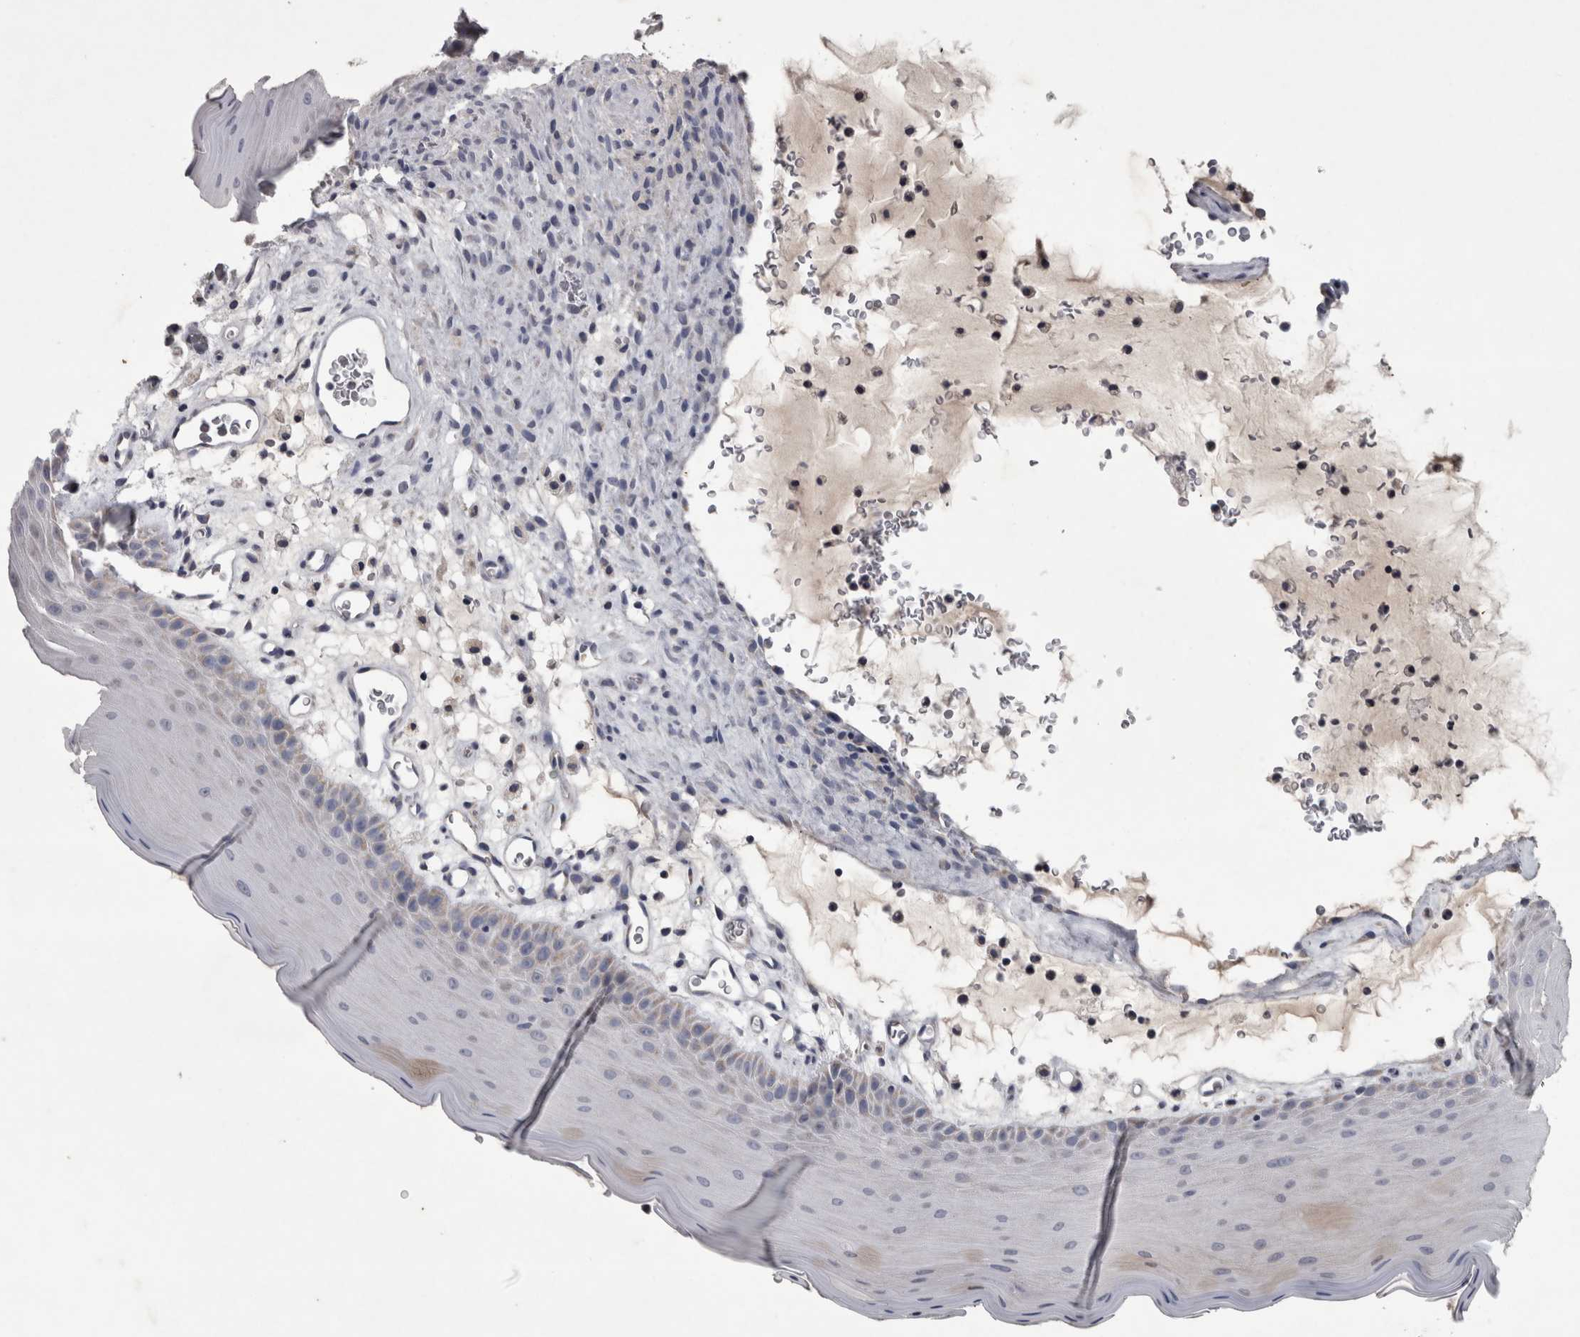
{"staining": {"intensity": "negative", "quantity": "none", "location": "none"}, "tissue": "oral mucosa", "cell_type": "Squamous epithelial cells", "image_type": "normal", "snomed": [{"axis": "morphology", "description": "Normal tissue, NOS"}, {"axis": "topography", "description": "Oral tissue"}], "caption": "Immunohistochemical staining of unremarkable oral mucosa shows no significant expression in squamous epithelial cells.", "gene": "DBT", "patient": {"sex": "male", "age": 13}}